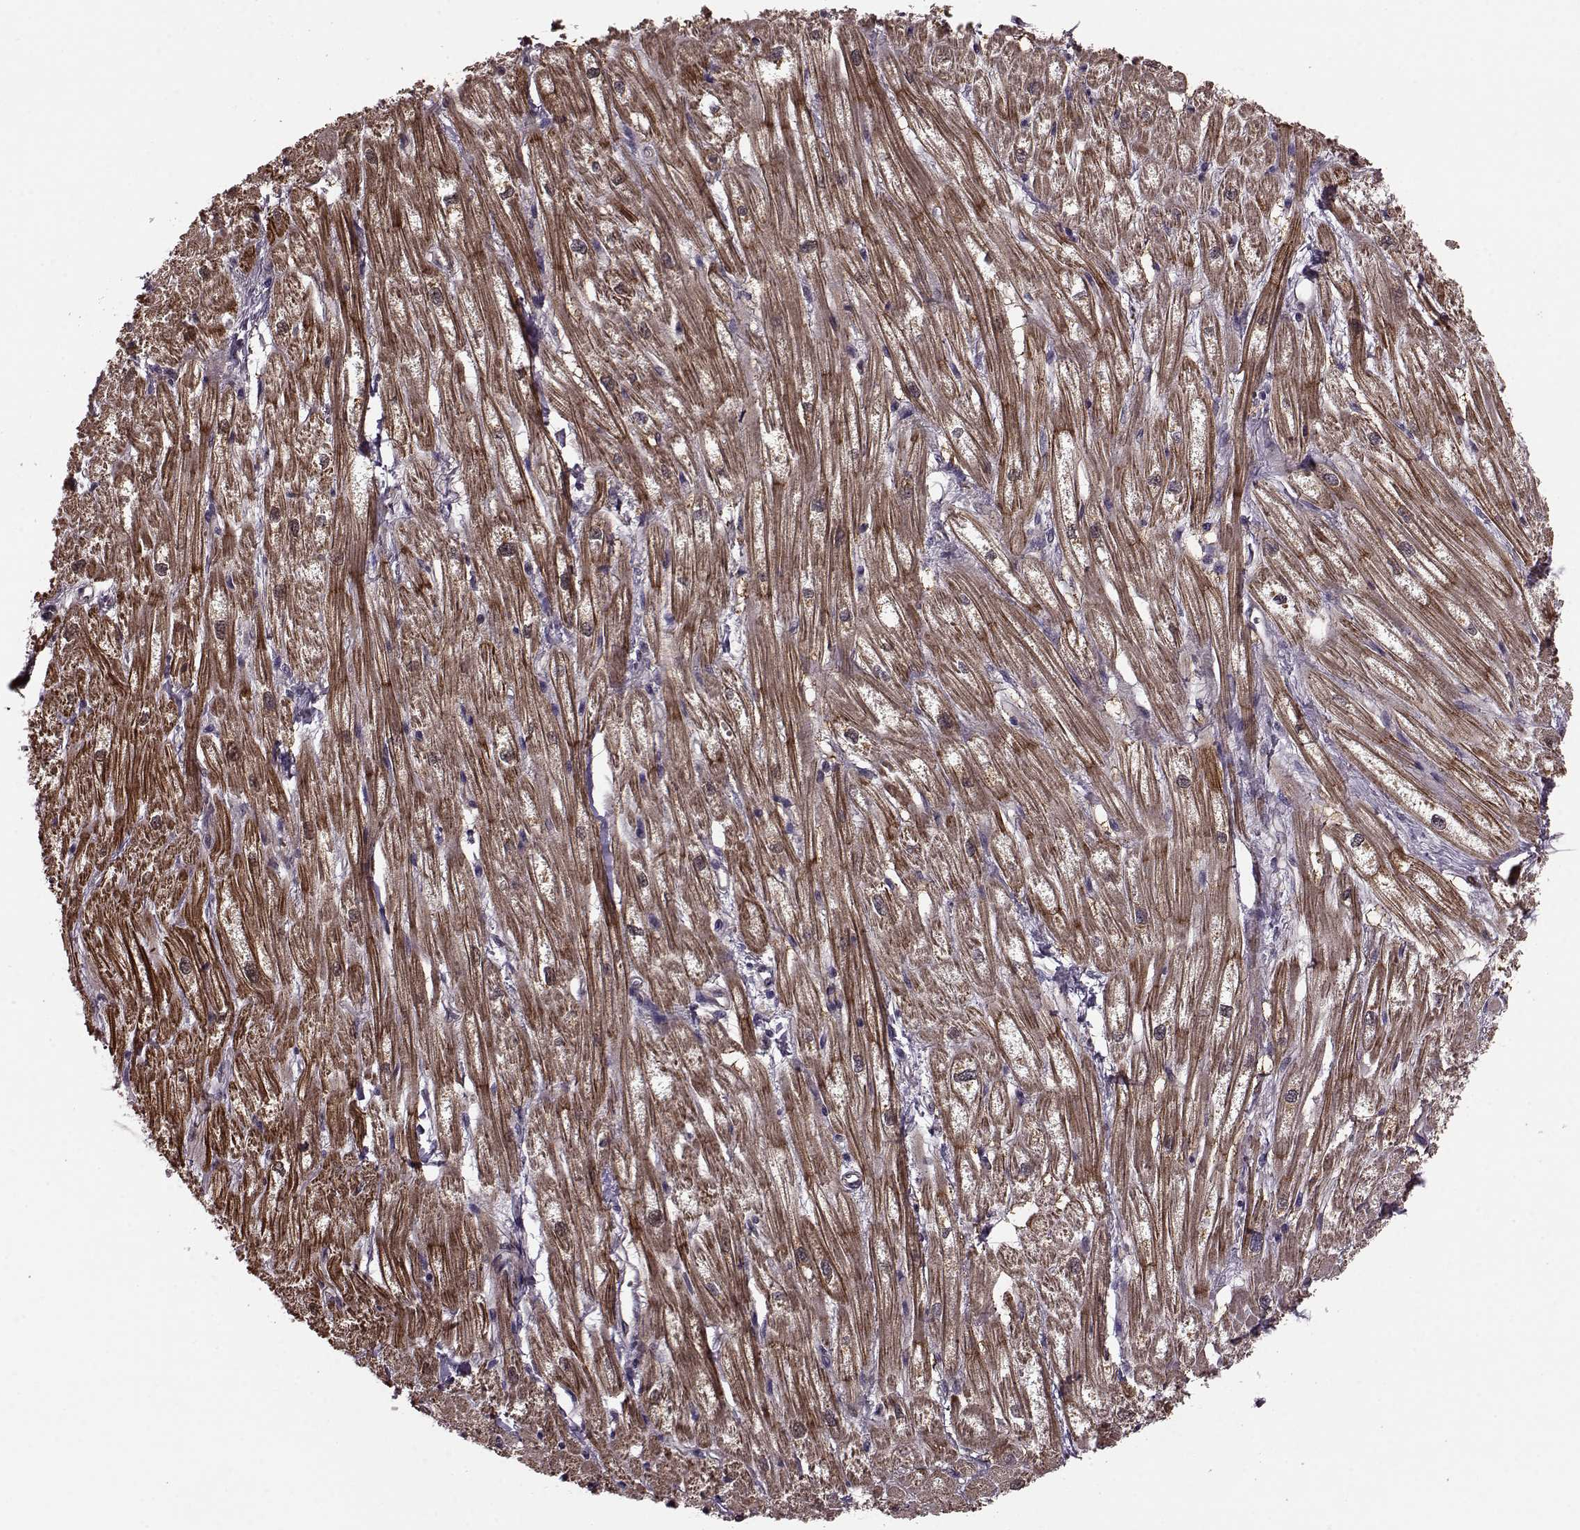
{"staining": {"intensity": "strong", "quantity": "25%-75%", "location": "cytoplasmic/membranous"}, "tissue": "heart muscle", "cell_type": "Cardiomyocytes", "image_type": "normal", "snomed": [{"axis": "morphology", "description": "Normal tissue, NOS"}, {"axis": "topography", "description": "Heart"}], "caption": "IHC micrograph of unremarkable heart muscle stained for a protein (brown), which displays high levels of strong cytoplasmic/membranous positivity in about 25%-75% of cardiomyocytes.", "gene": "FNIP2", "patient": {"sex": "male", "age": 61}}